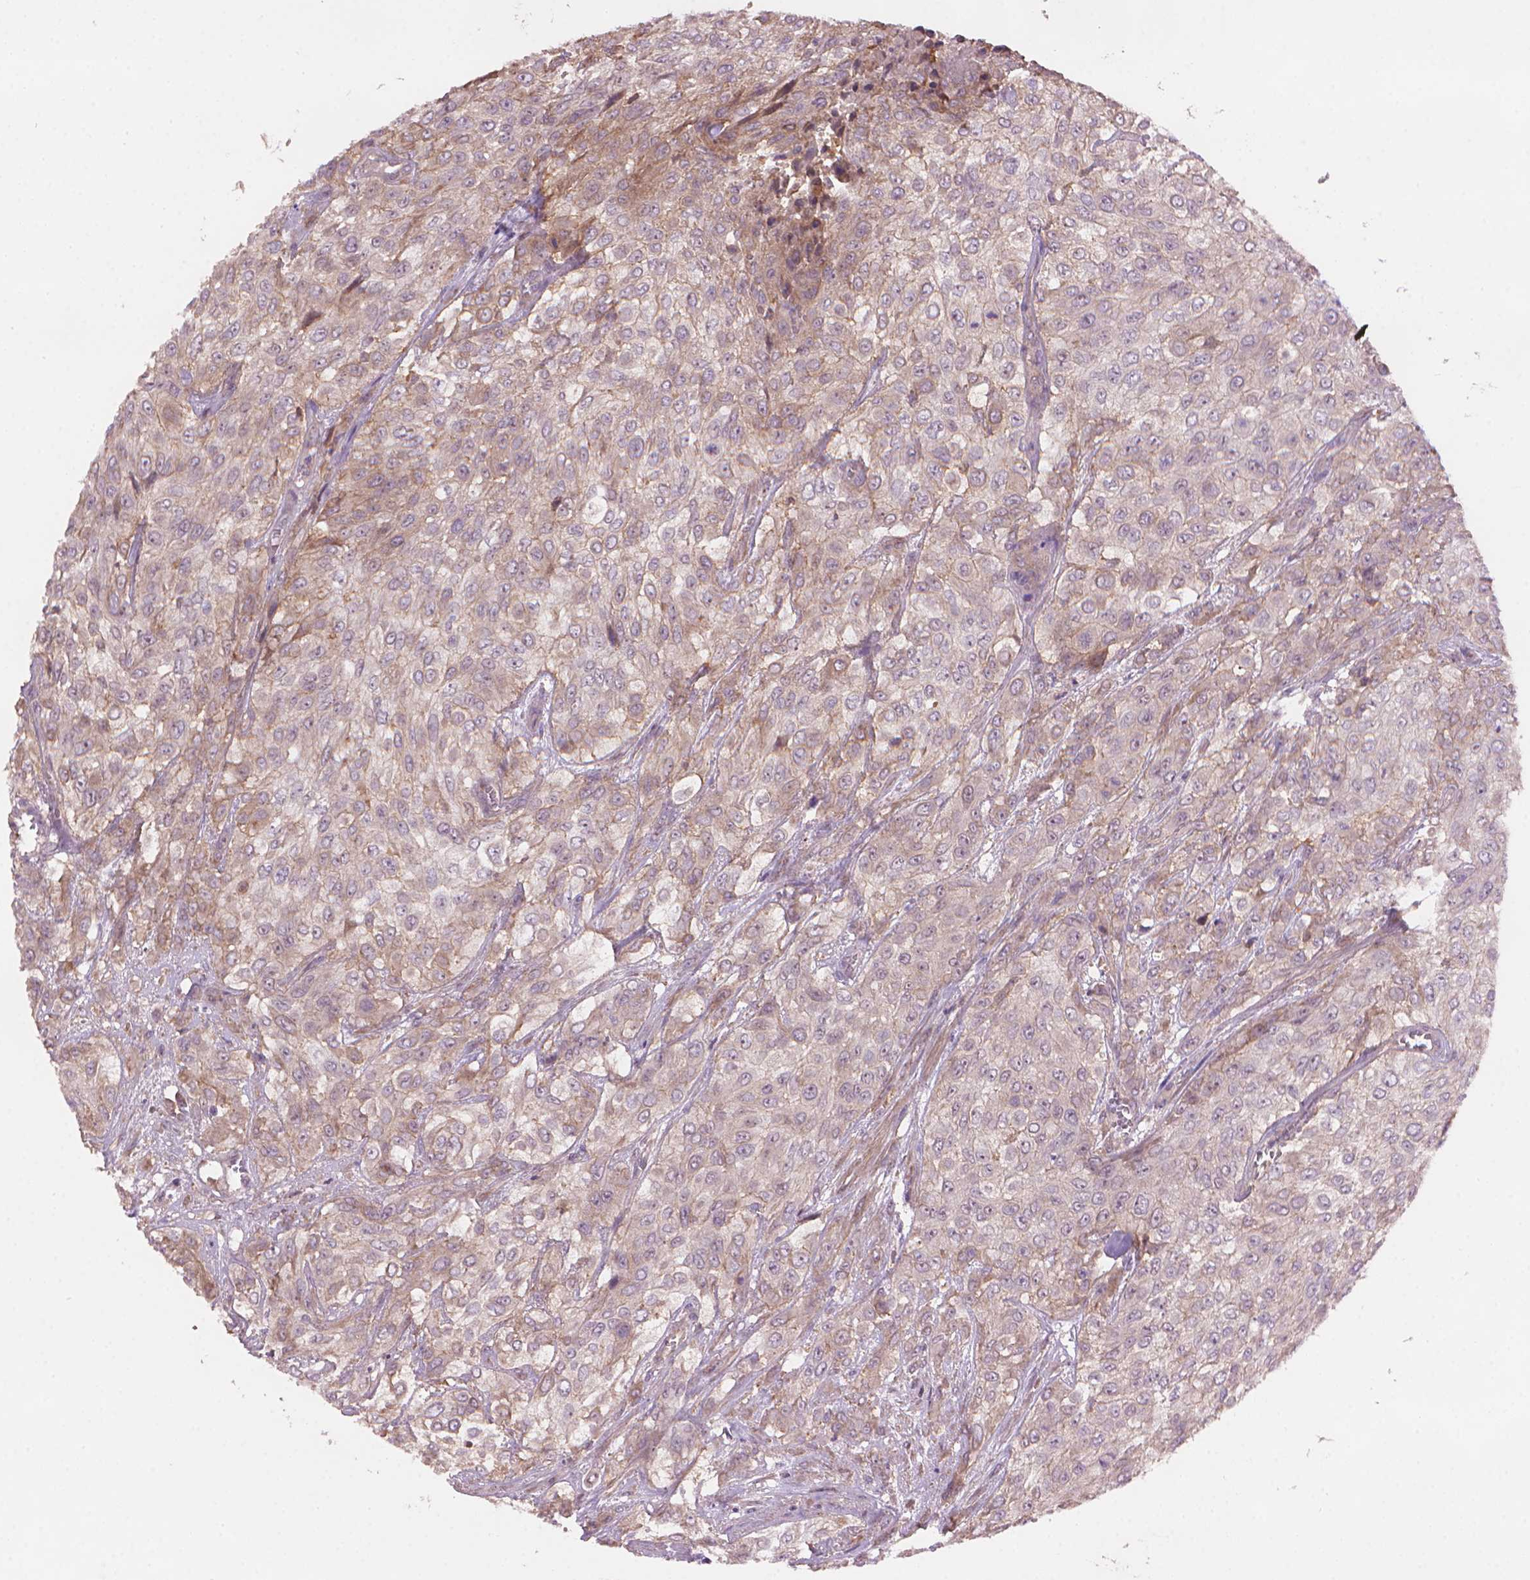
{"staining": {"intensity": "weak", "quantity": "<25%", "location": "cytoplasmic/membranous"}, "tissue": "urothelial cancer", "cell_type": "Tumor cells", "image_type": "cancer", "snomed": [{"axis": "morphology", "description": "Urothelial carcinoma, High grade"}, {"axis": "topography", "description": "Urinary bladder"}], "caption": "Protein analysis of high-grade urothelial carcinoma demonstrates no significant positivity in tumor cells.", "gene": "AMMECR1", "patient": {"sex": "male", "age": 57}}